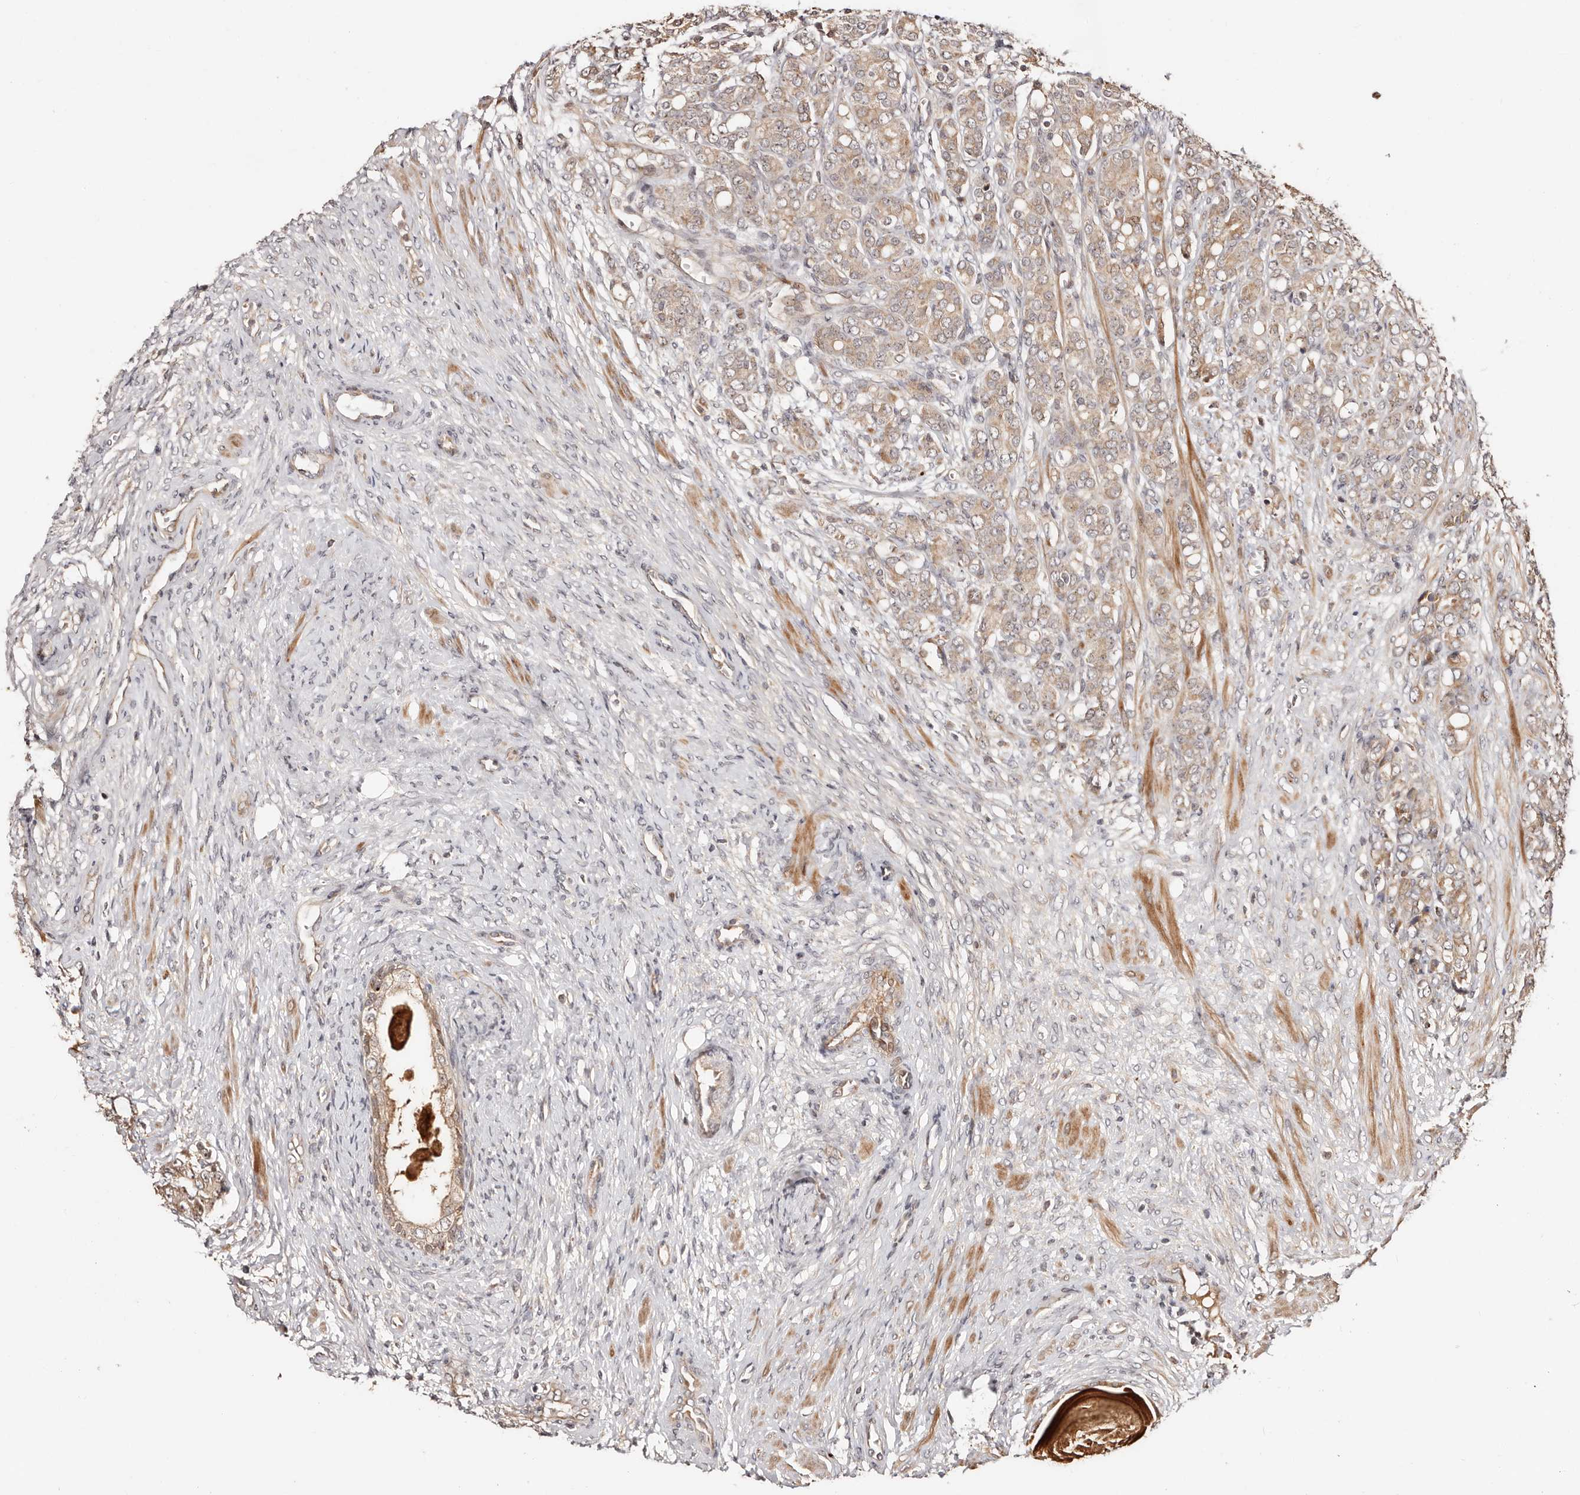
{"staining": {"intensity": "moderate", "quantity": "25%-75%", "location": "cytoplasmic/membranous"}, "tissue": "prostate cancer", "cell_type": "Tumor cells", "image_type": "cancer", "snomed": [{"axis": "morphology", "description": "Adenocarcinoma, High grade"}, {"axis": "topography", "description": "Prostate"}], "caption": "There is medium levels of moderate cytoplasmic/membranous positivity in tumor cells of prostate cancer, as demonstrated by immunohistochemical staining (brown color).", "gene": "PTPN22", "patient": {"sex": "male", "age": 62}}